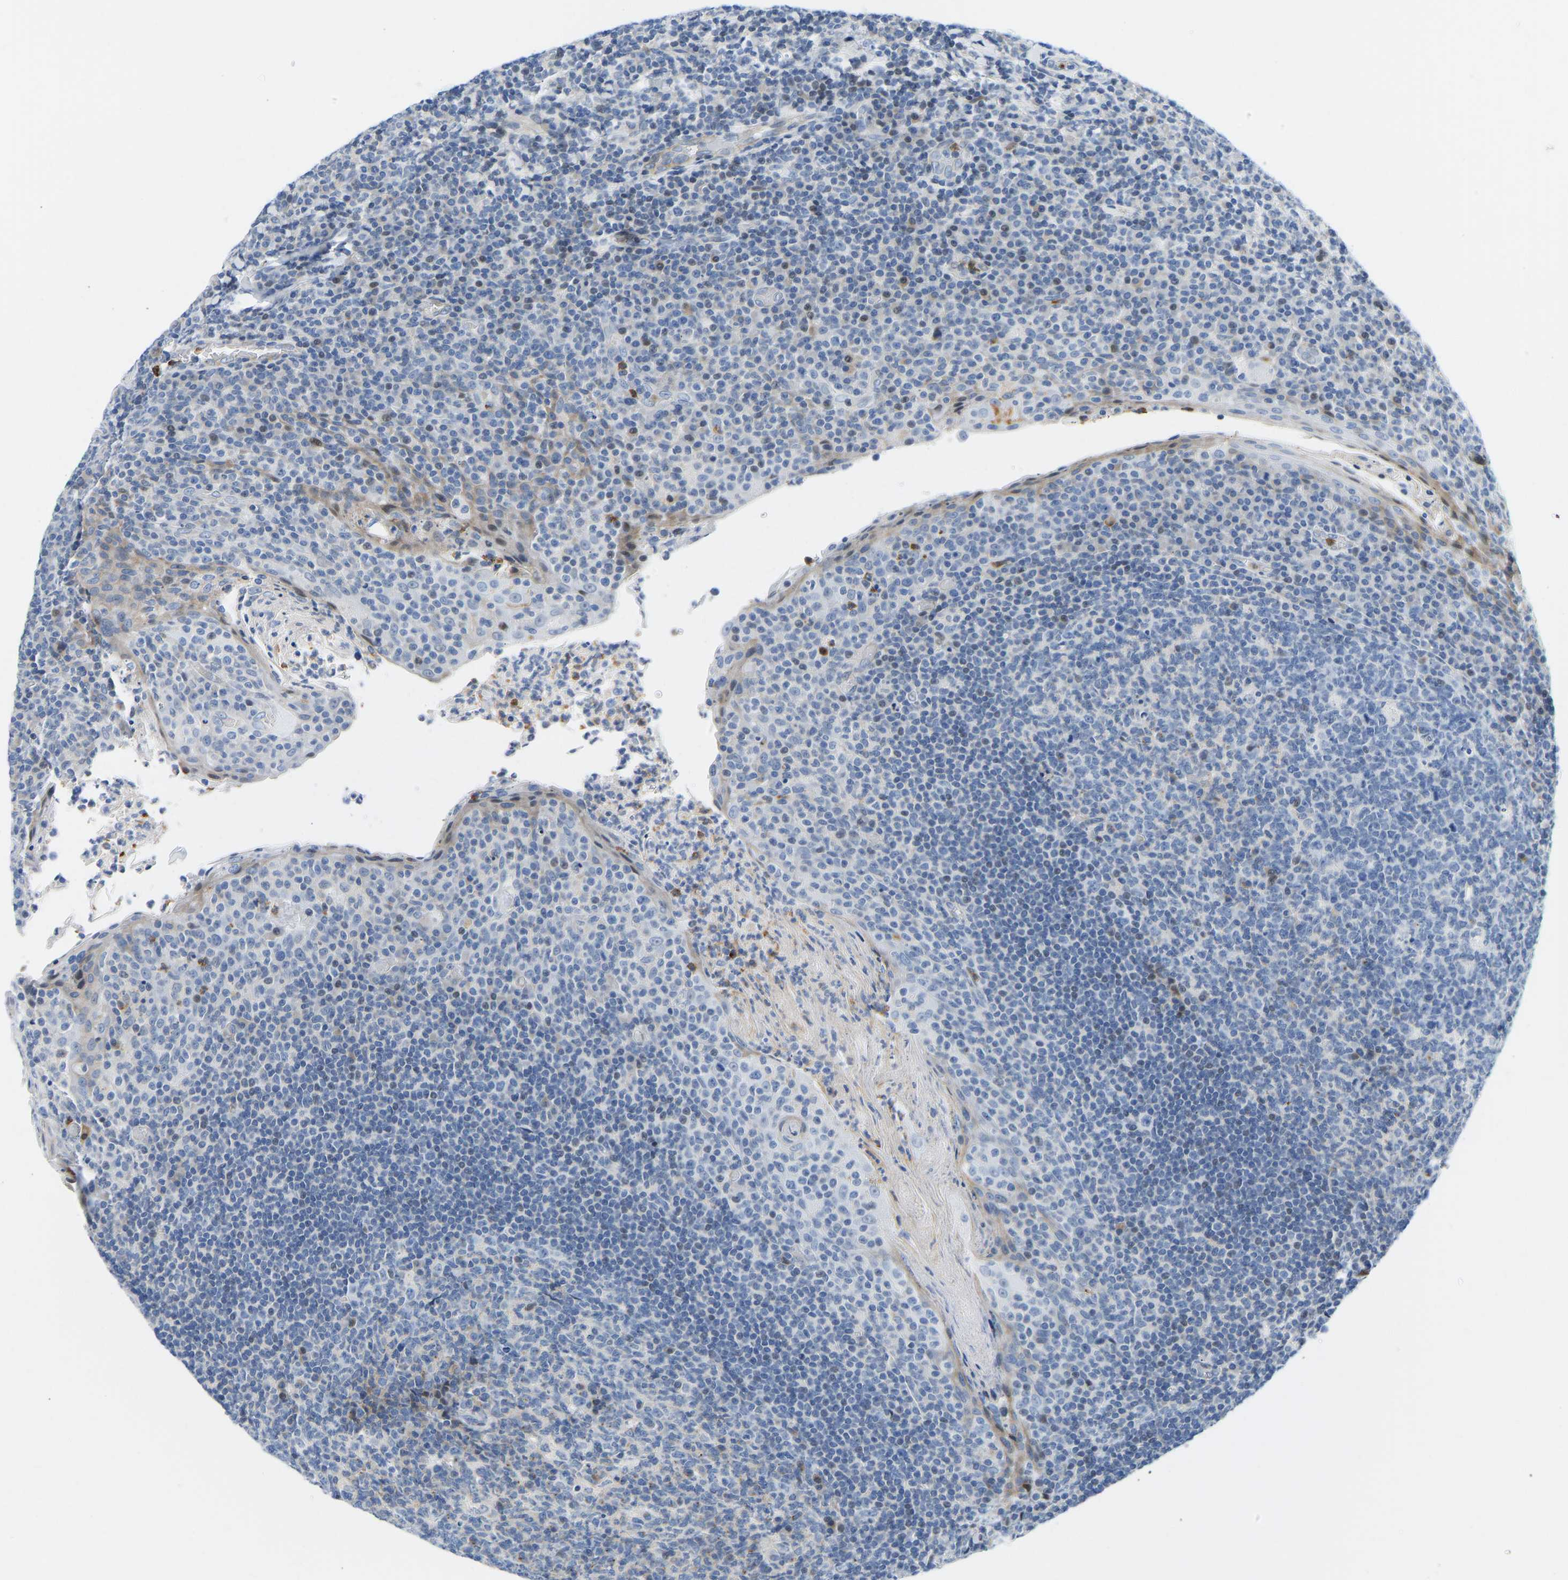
{"staining": {"intensity": "negative", "quantity": "none", "location": "none"}, "tissue": "tonsil", "cell_type": "Germinal center cells", "image_type": "normal", "snomed": [{"axis": "morphology", "description": "Normal tissue, NOS"}, {"axis": "topography", "description": "Tonsil"}], "caption": "The image reveals no staining of germinal center cells in unremarkable tonsil.", "gene": "HDAC5", "patient": {"sex": "male", "age": 17}}